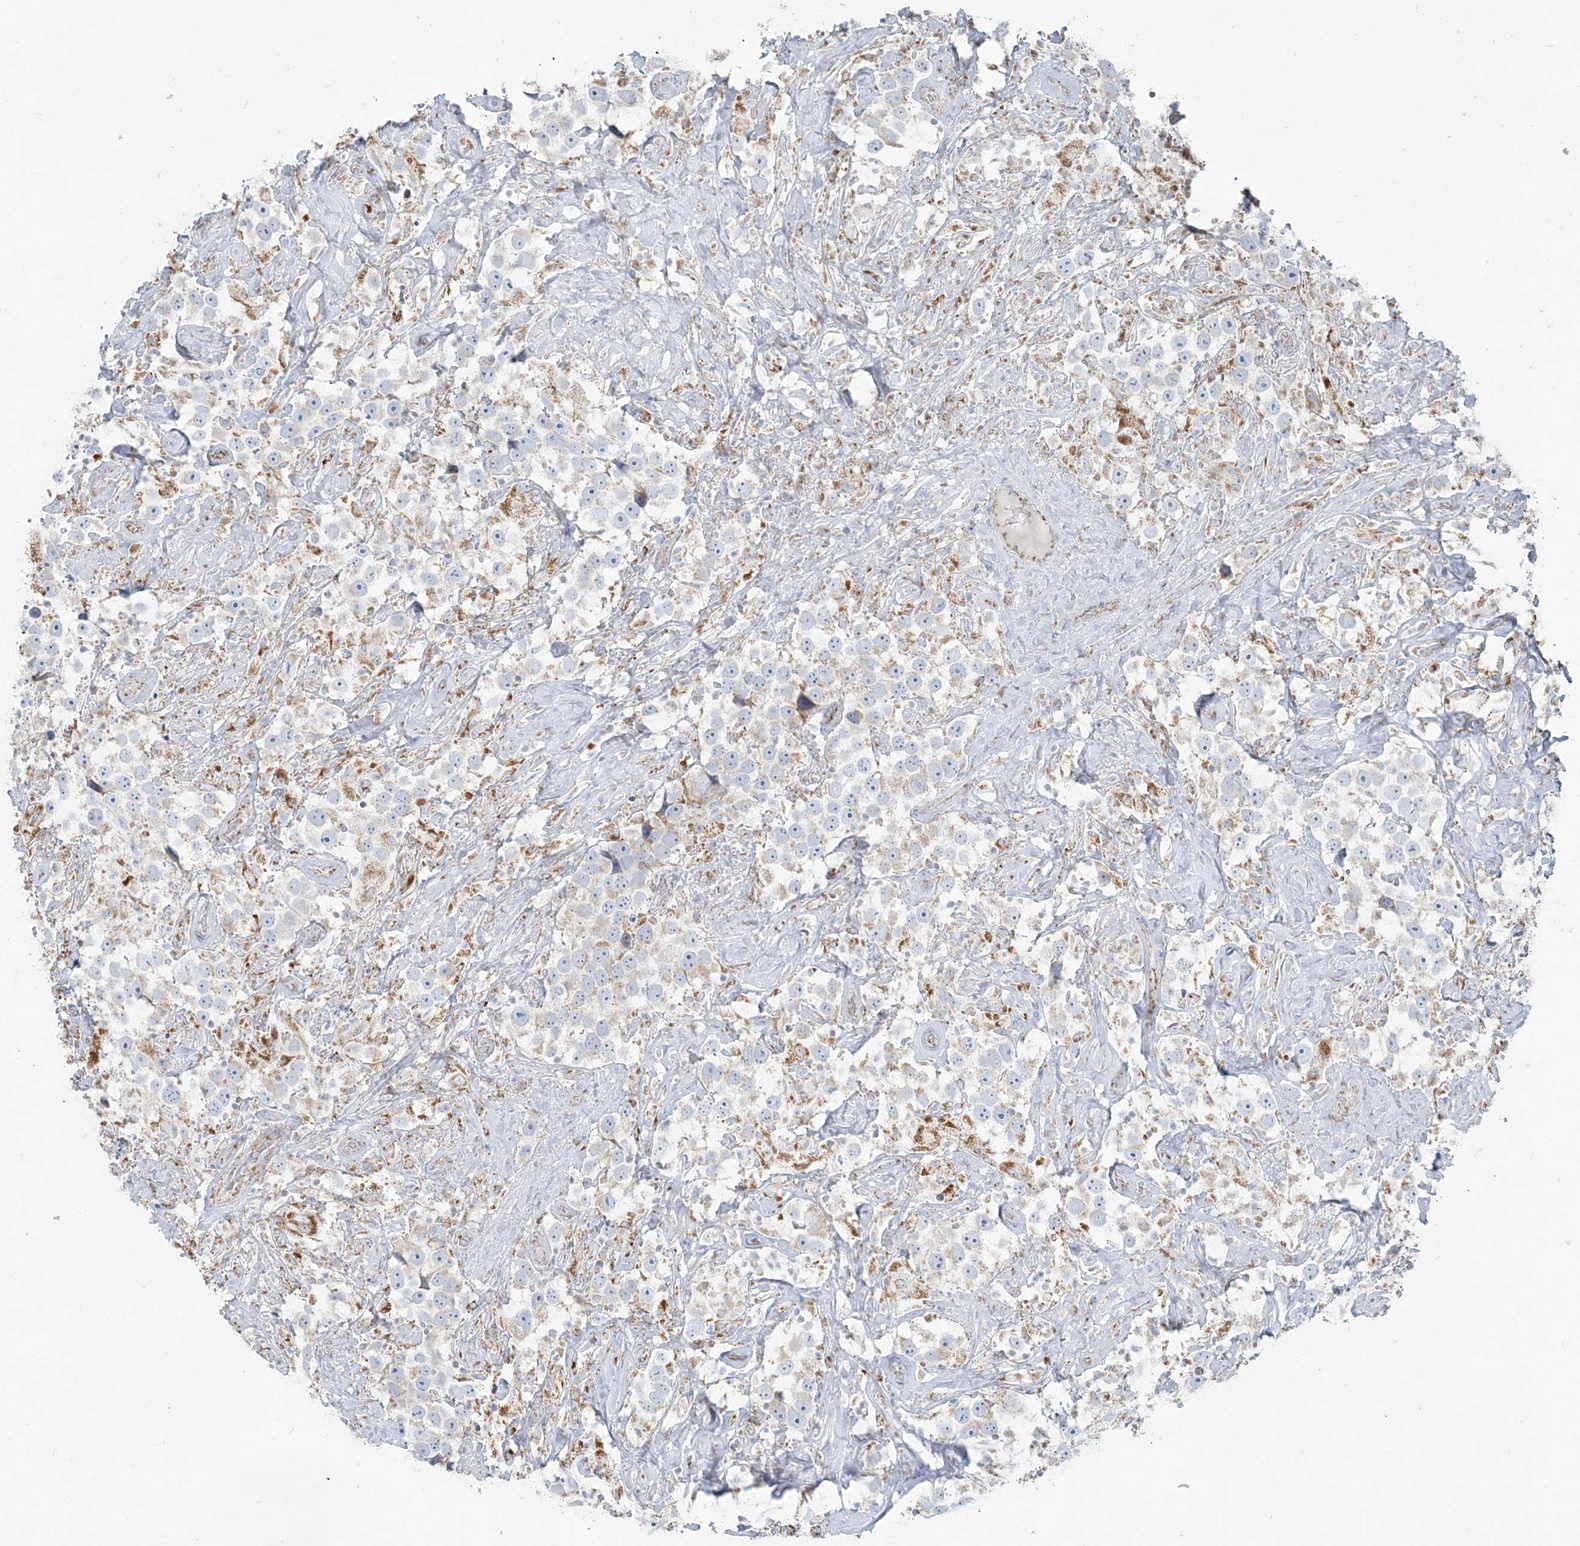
{"staining": {"intensity": "negative", "quantity": "none", "location": "none"}, "tissue": "testis cancer", "cell_type": "Tumor cells", "image_type": "cancer", "snomed": [{"axis": "morphology", "description": "Seminoma, NOS"}, {"axis": "topography", "description": "Testis"}], "caption": "High magnification brightfield microscopy of testis cancer (seminoma) stained with DAB (3,3'-diaminobenzidine) (brown) and counterstained with hematoxylin (blue): tumor cells show no significant staining. (DAB (3,3'-diaminobenzidine) immunohistochemistry visualized using brightfield microscopy, high magnification).", "gene": "PCCB", "patient": {"sex": "male", "age": 49}}